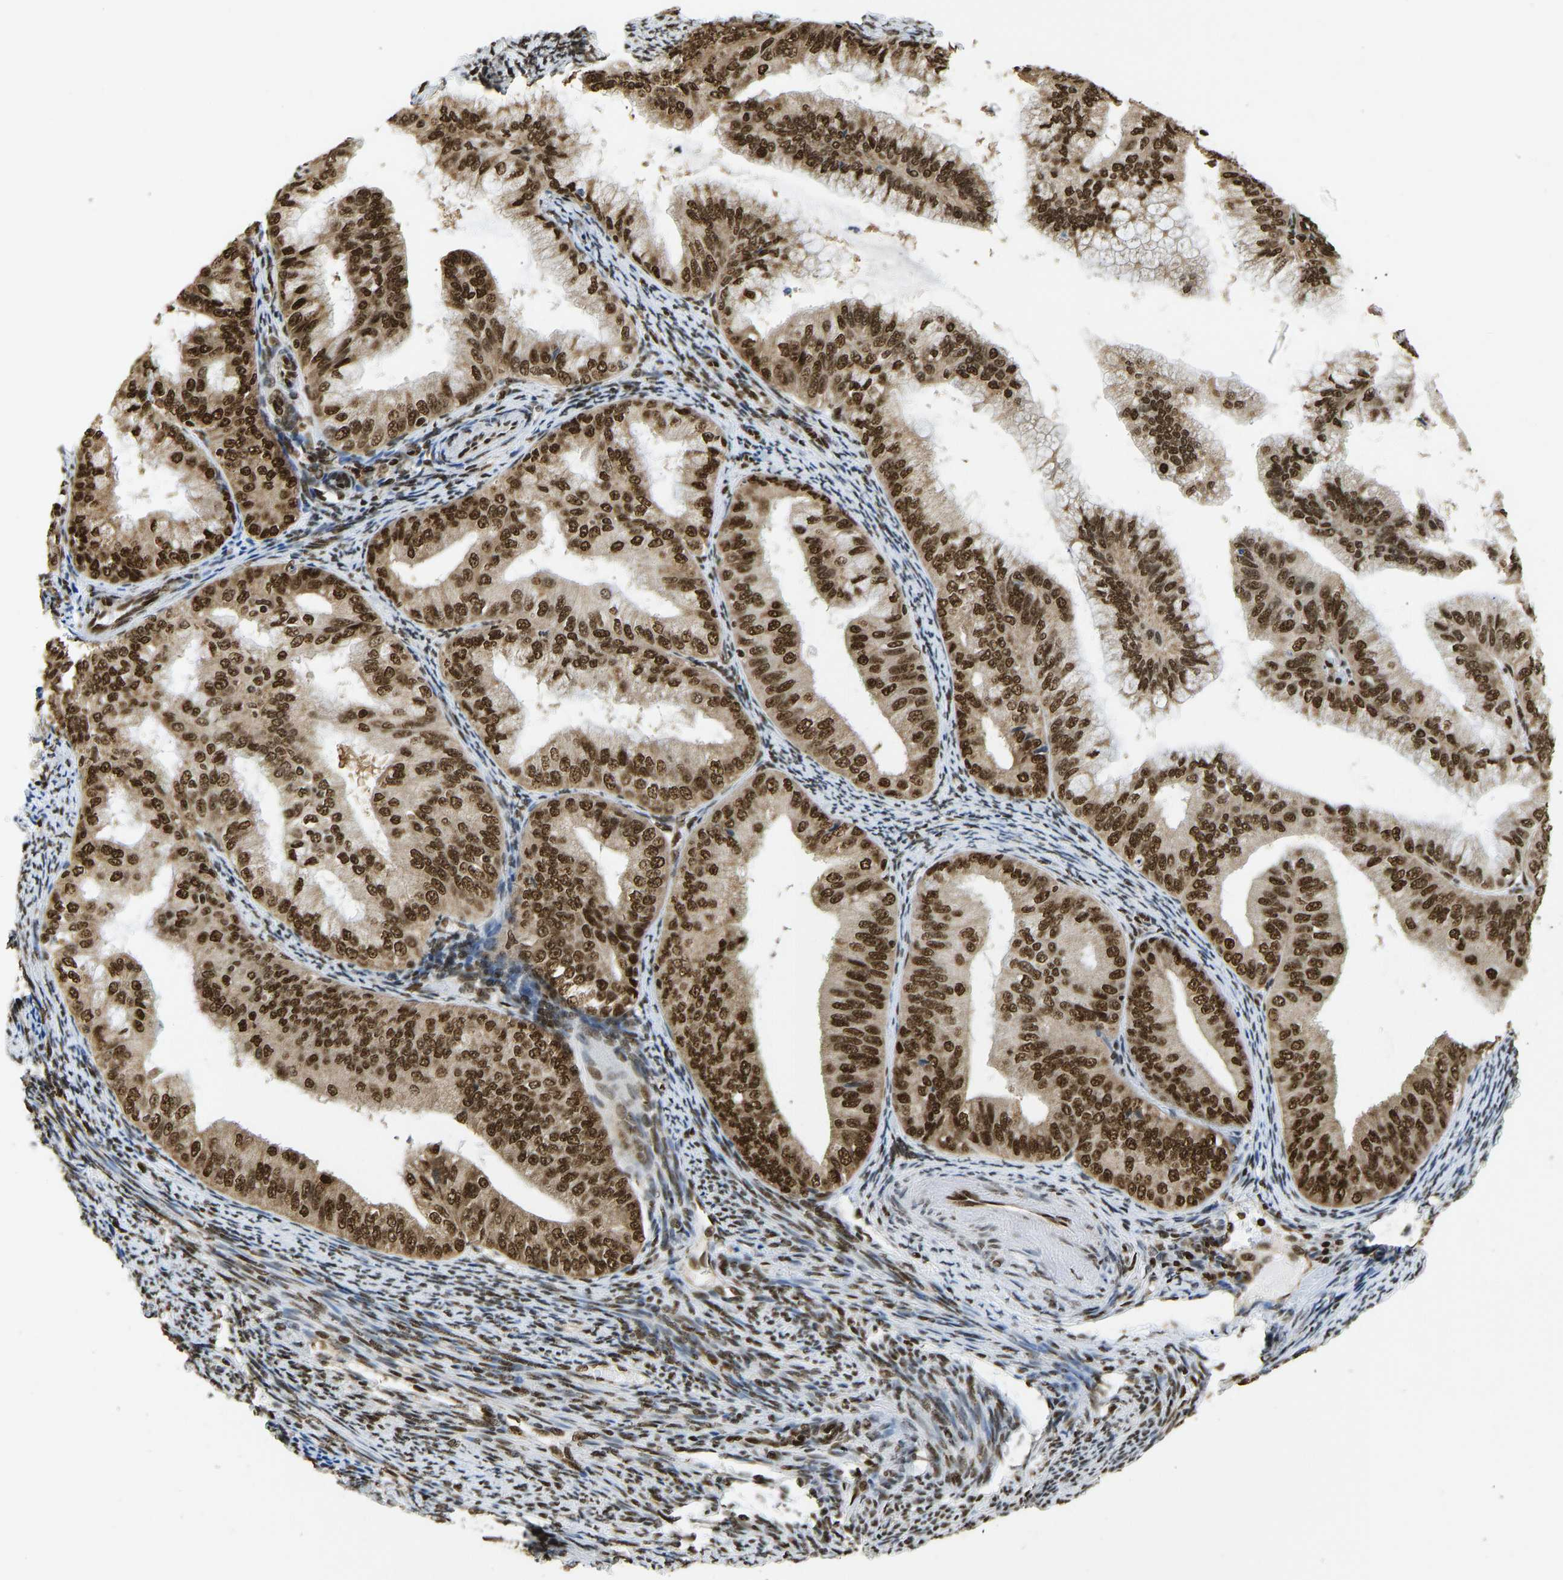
{"staining": {"intensity": "strong", "quantity": ">75%", "location": "nuclear"}, "tissue": "endometrial cancer", "cell_type": "Tumor cells", "image_type": "cancer", "snomed": [{"axis": "morphology", "description": "Adenocarcinoma, NOS"}, {"axis": "topography", "description": "Endometrium"}], "caption": "Endometrial cancer (adenocarcinoma) tissue exhibits strong nuclear positivity in about >75% of tumor cells", "gene": "ZSCAN20", "patient": {"sex": "female", "age": 63}}